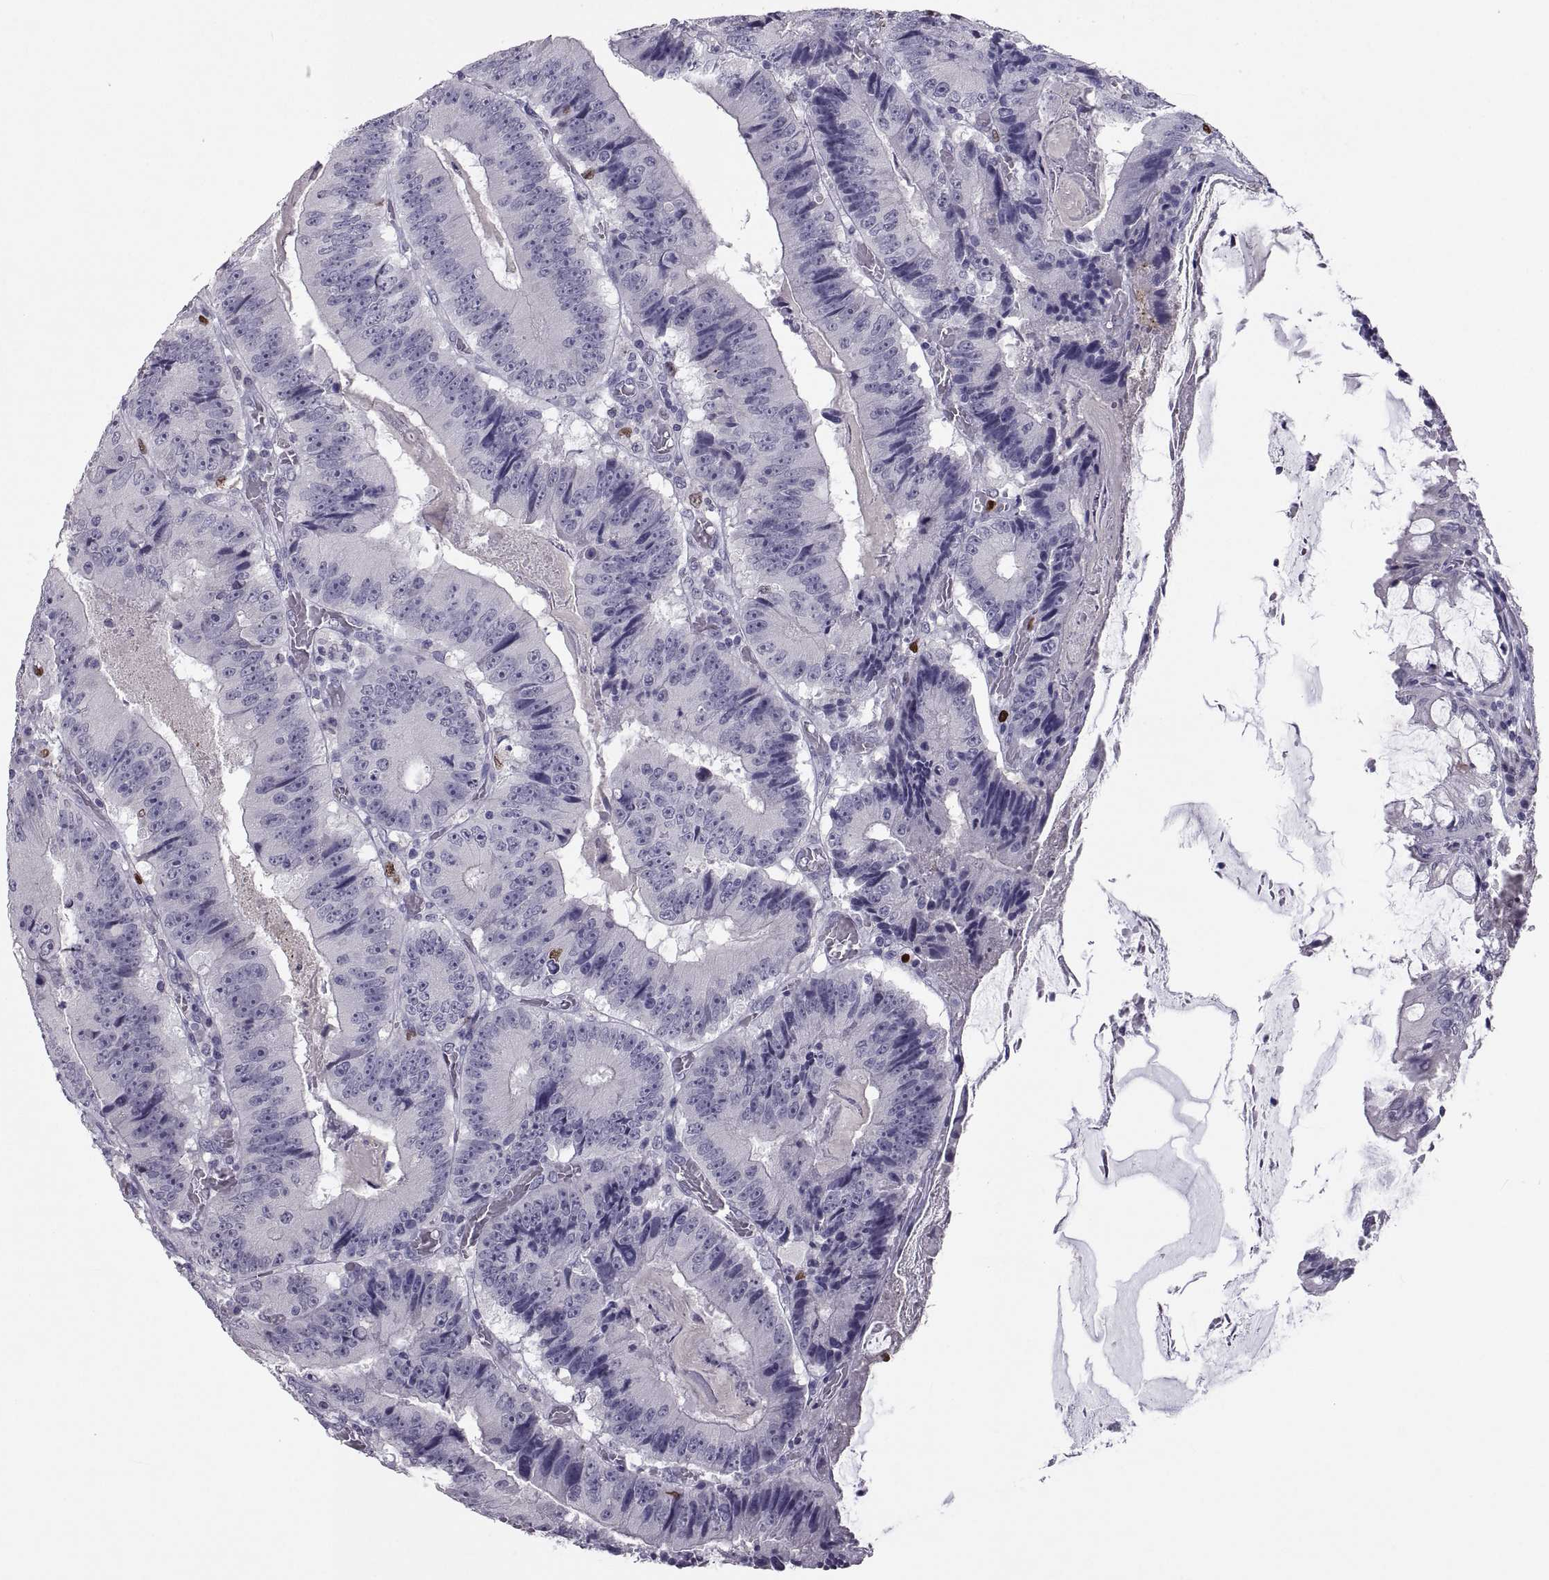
{"staining": {"intensity": "negative", "quantity": "none", "location": "none"}, "tissue": "colorectal cancer", "cell_type": "Tumor cells", "image_type": "cancer", "snomed": [{"axis": "morphology", "description": "Adenocarcinoma, NOS"}, {"axis": "topography", "description": "Colon"}], "caption": "Colorectal cancer was stained to show a protein in brown. There is no significant positivity in tumor cells.", "gene": "SOX21", "patient": {"sex": "female", "age": 86}}